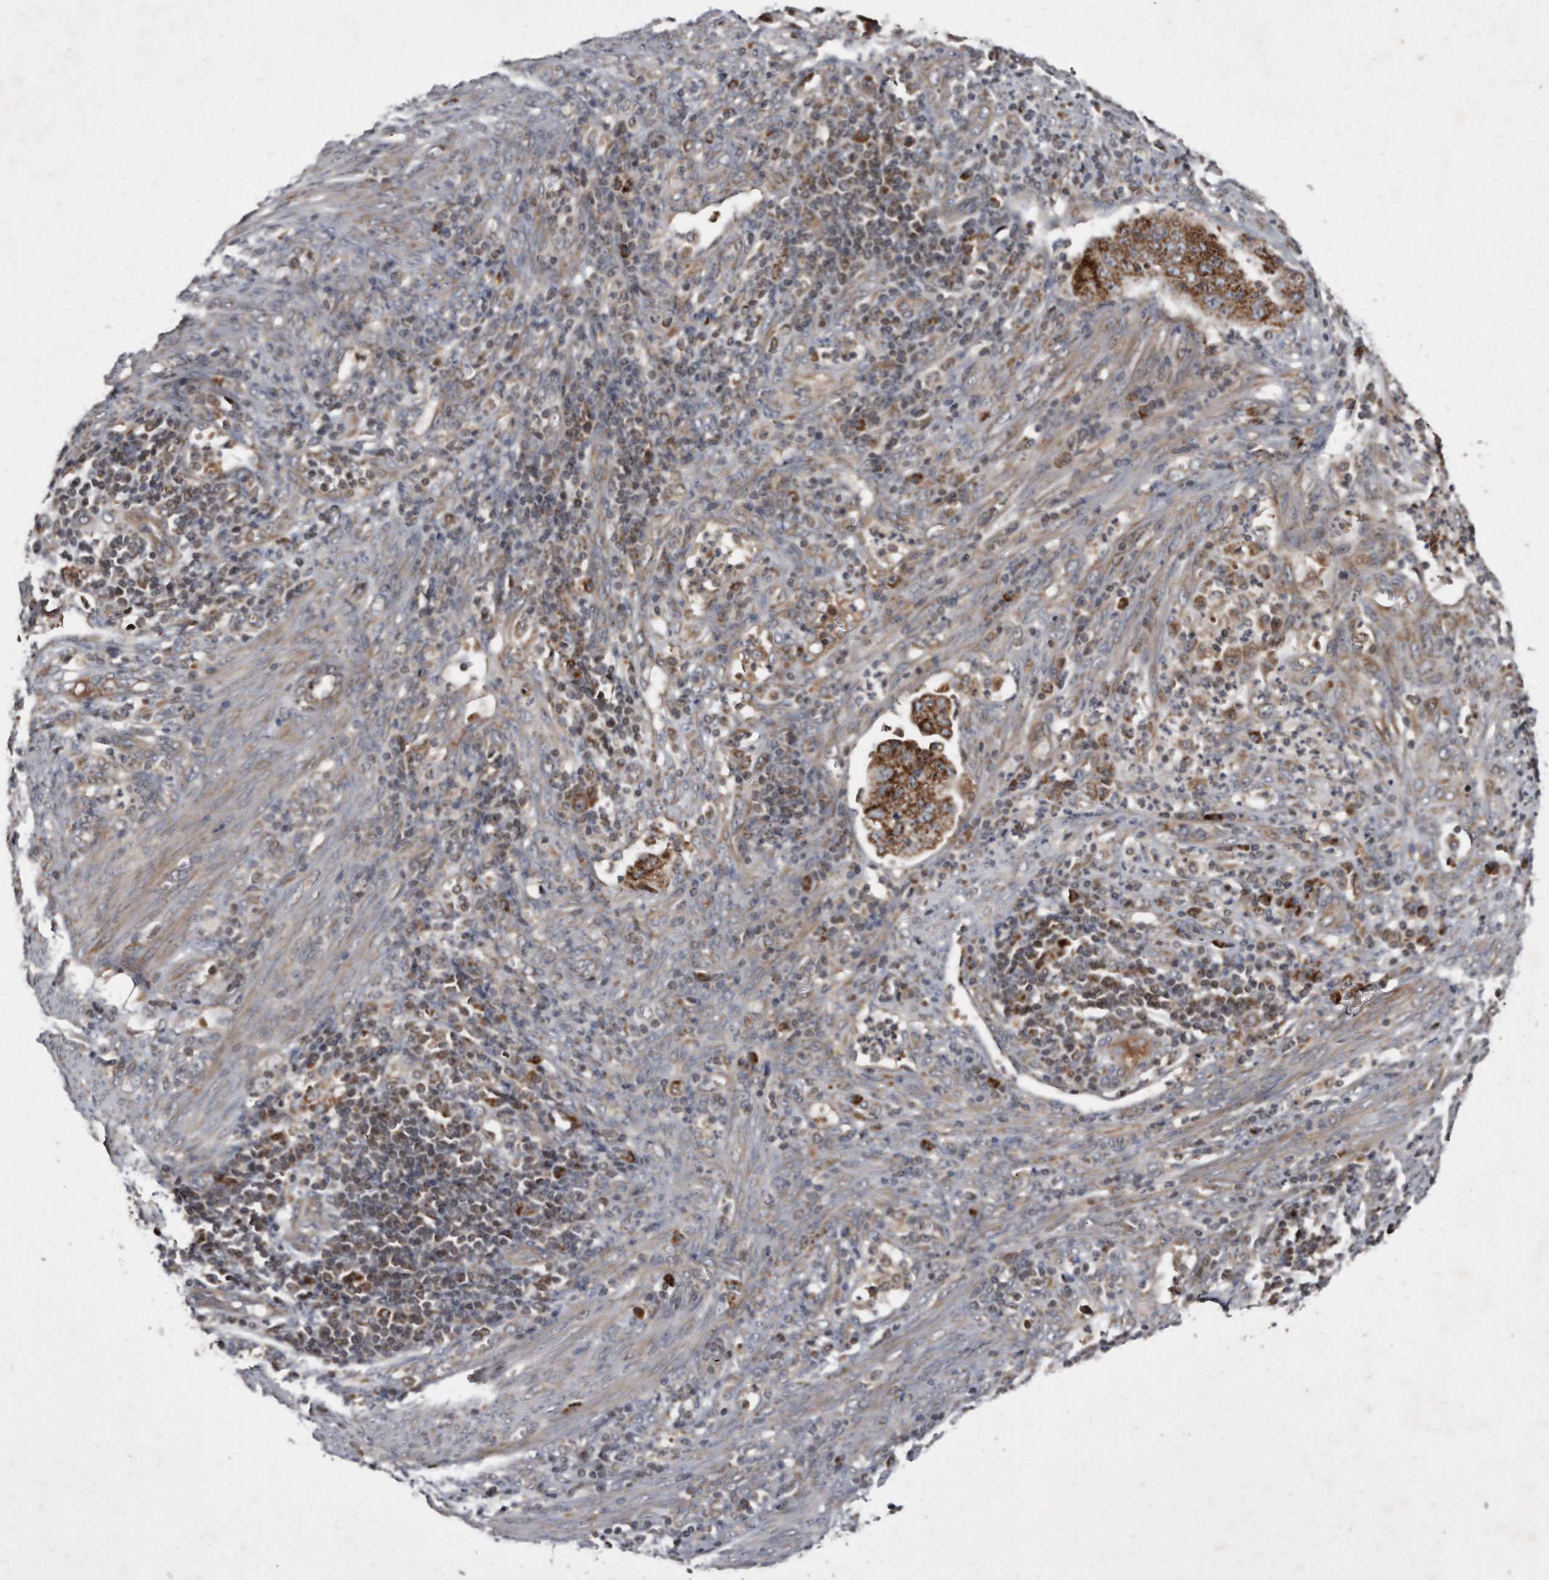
{"staining": {"intensity": "strong", "quantity": ">75%", "location": "cytoplasmic/membranous"}, "tissue": "endometrial cancer", "cell_type": "Tumor cells", "image_type": "cancer", "snomed": [{"axis": "morphology", "description": "Adenocarcinoma, NOS"}, {"axis": "topography", "description": "Endometrium"}], "caption": "The immunohistochemical stain labels strong cytoplasmic/membranous staining in tumor cells of endometrial adenocarcinoma tissue.", "gene": "FAM136A", "patient": {"sex": "female", "age": 51}}